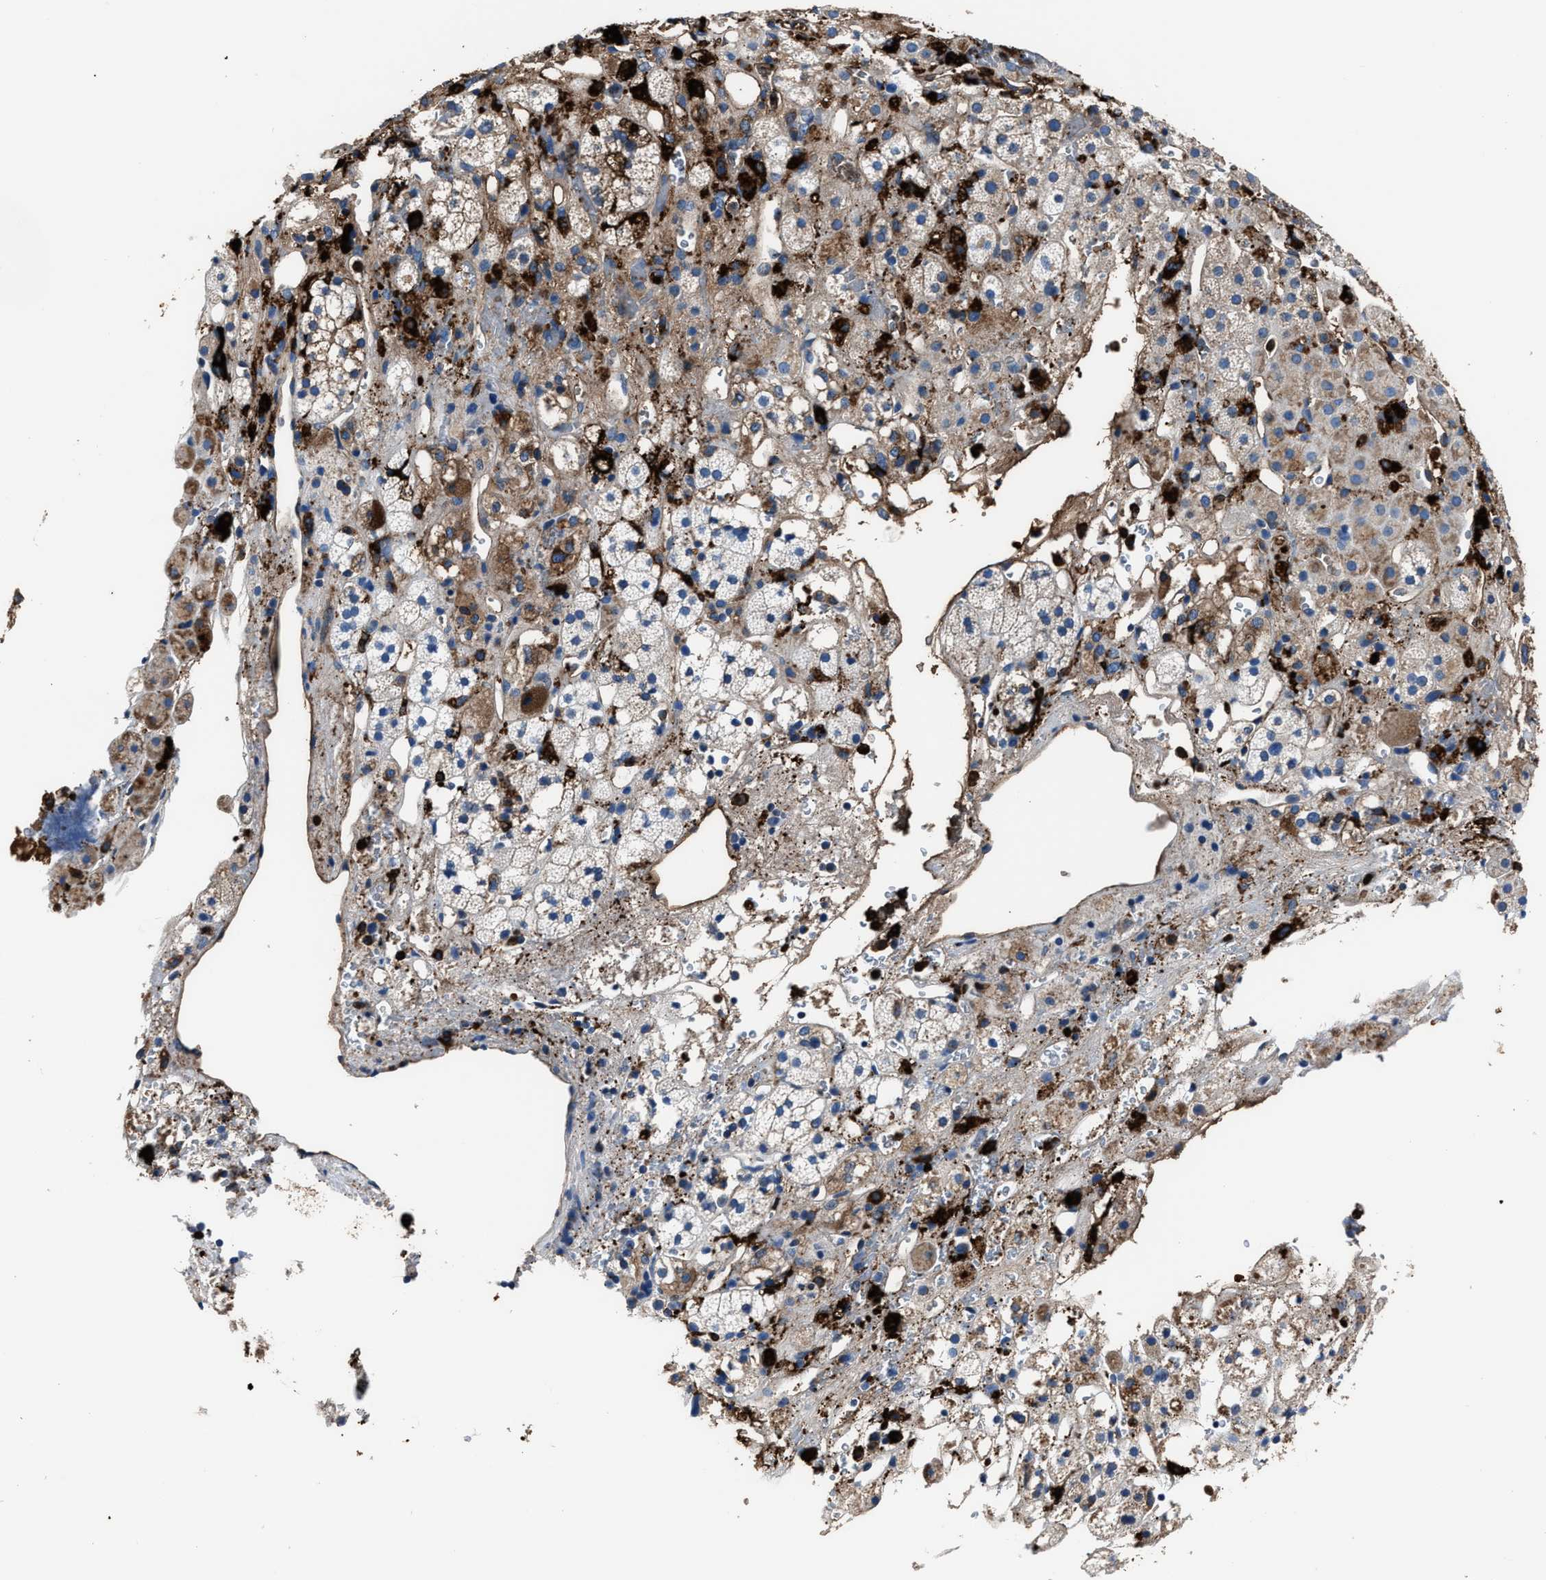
{"staining": {"intensity": "moderate", "quantity": ">75%", "location": "cytoplasmic/membranous"}, "tissue": "adrenal gland", "cell_type": "Glandular cells", "image_type": "normal", "snomed": [{"axis": "morphology", "description": "Normal tissue, NOS"}, {"axis": "topography", "description": "Adrenal gland"}], "caption": "Brown immunohistochemical staining in normal adrenal gland displays moderate cytoplasmic/membranous positivity in about >75% of glandular cells.", "gene": "FTL", "patient": {"sex": "male", "age": 56}}